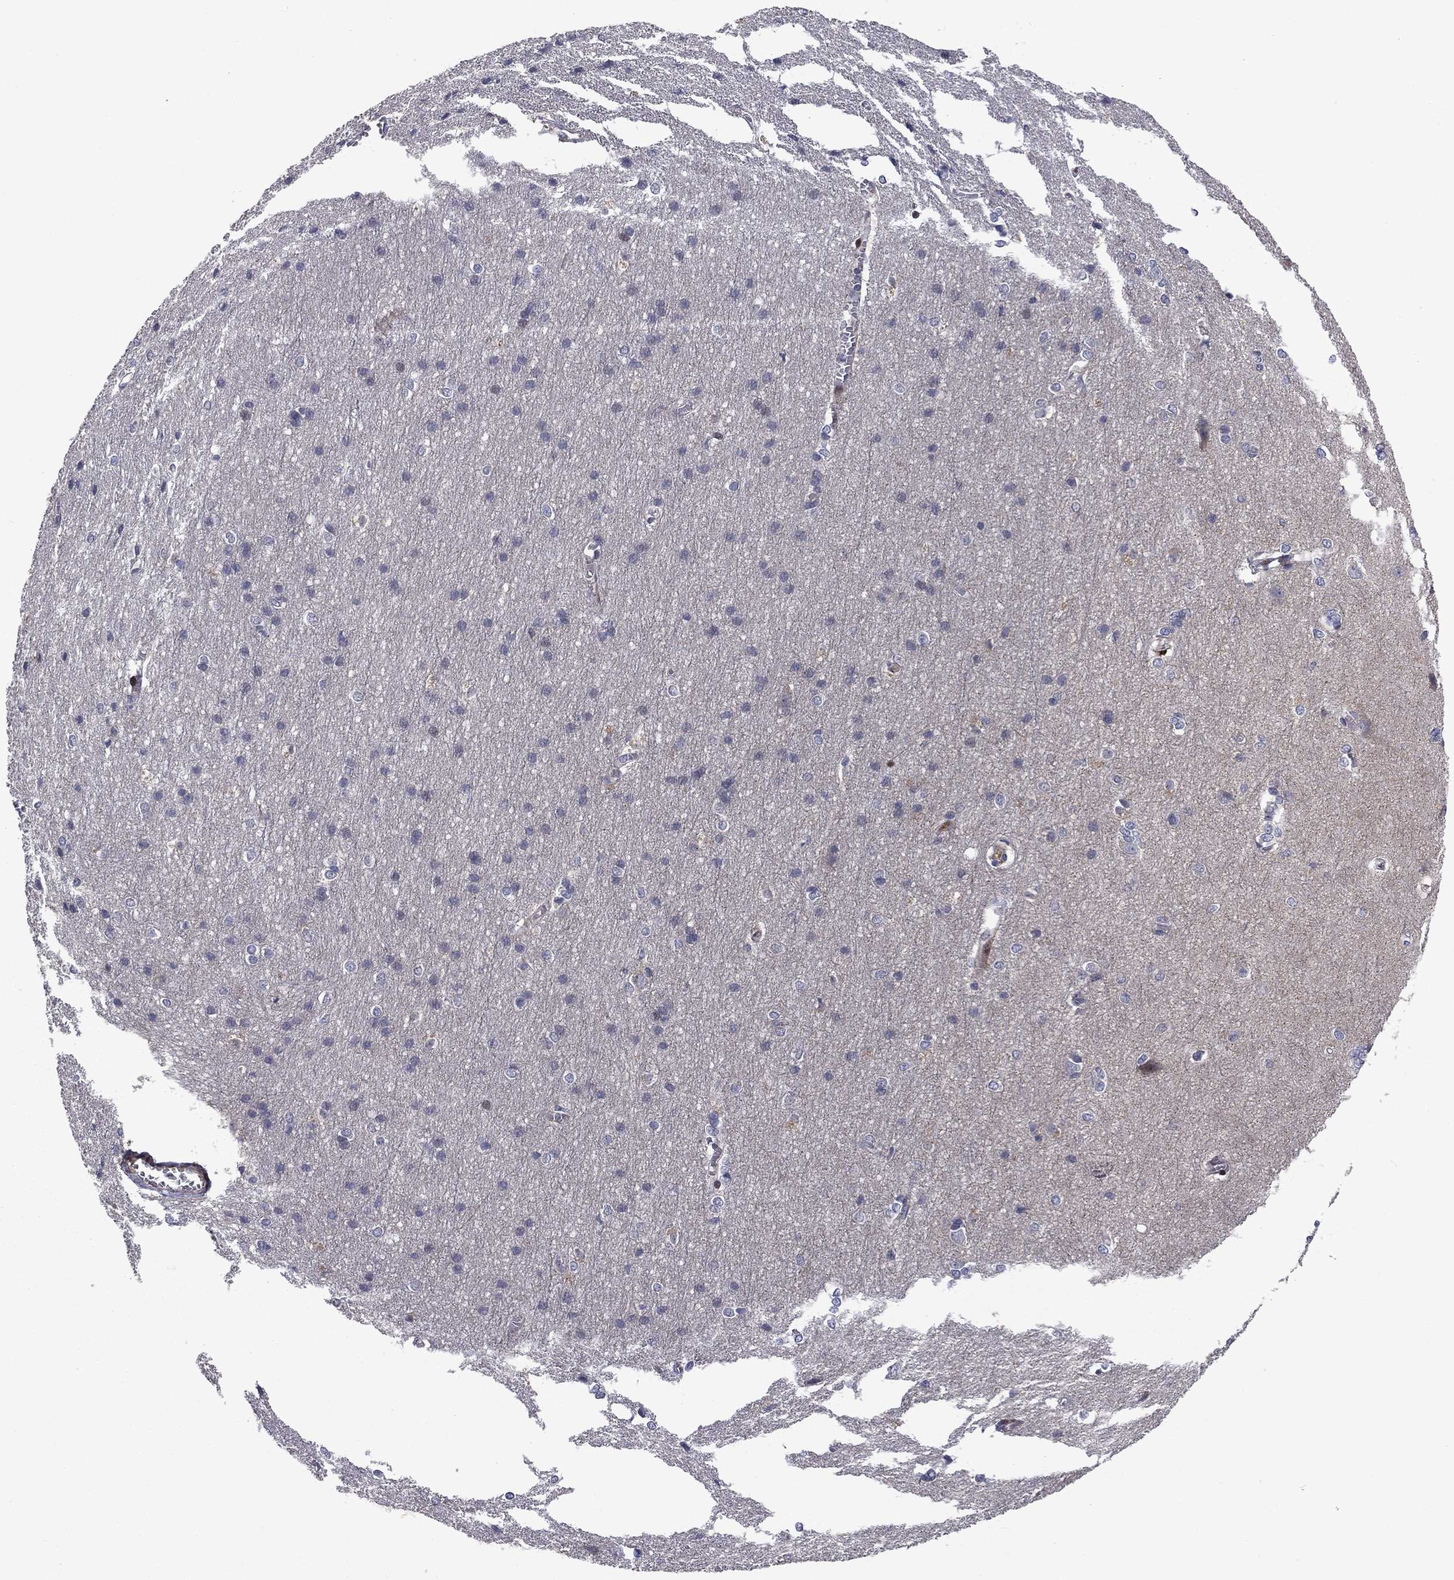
{"staining": {"intensity": "negative", "quantity": "none", "location": "none"}, "tissue": "cerebral cortex", "cell_type": "Endothelial cells", "image_type": "normal", "snomed": [{"axis": "morphology", "description": "Normal tissue, NOS"}, {"axis": "topography", "description": "Cerebral cortex"}], "caption": "An IHC image of unremarkable cerebral cortex is shown. There is no staining in endothelial cells of cerebral cortex.", "gene": "MIOS", "patient": {"sex": "male", "age": 37}}